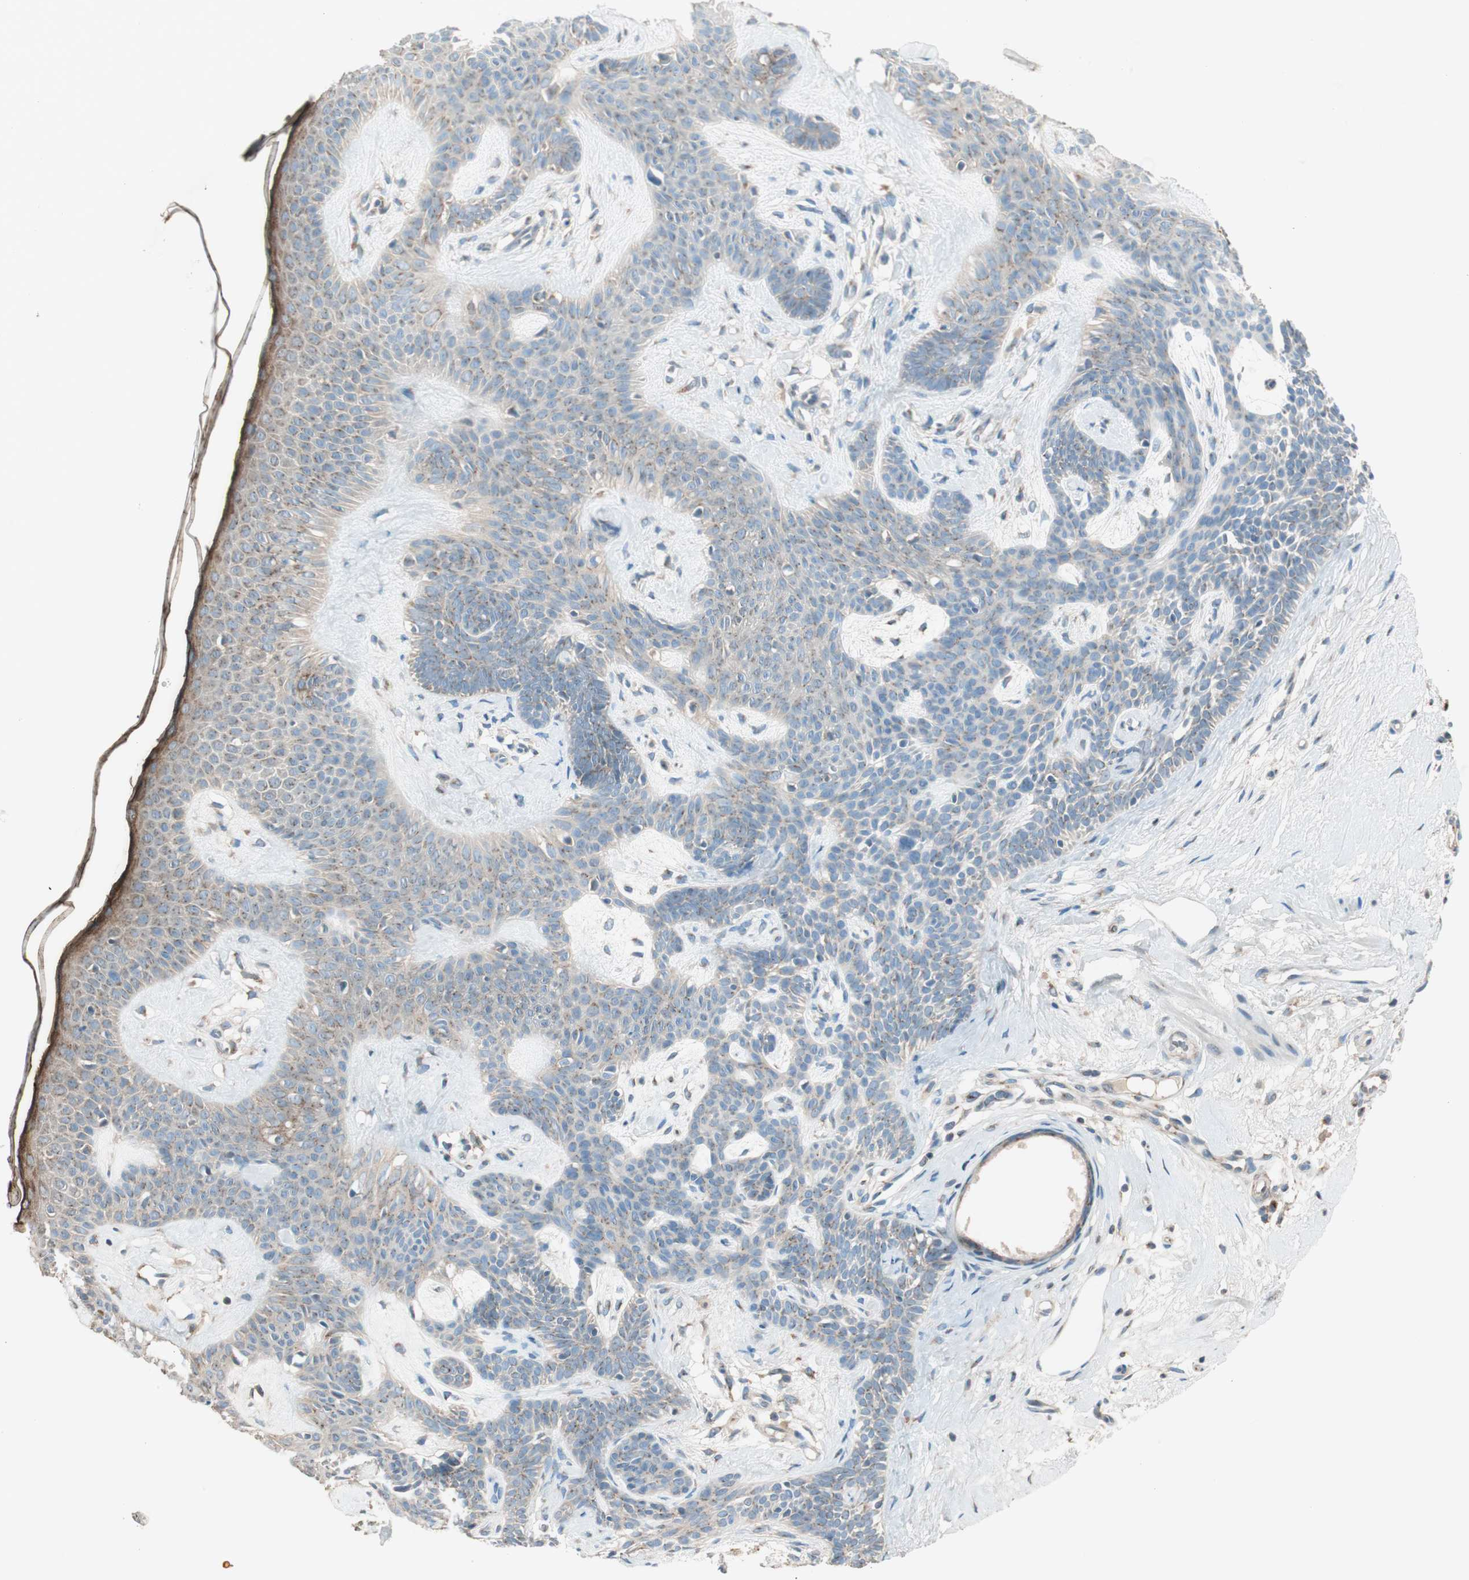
{"staining": {"intensity": "weak", "quantity": "25%-75%", "location": "cytoplasmic/membranous"}, "tissue": "skin cancer", "cell_type": "Tumor cells", "image_type": "cancer", "snomed": [{"axis": "morphology", "description": "Developmental malformation"}, {"axis": "morphology", "description": "Basal cell carcinoma"}, {"axis": "topography", "description": "Skin"}], "caption": "Protein positivity by IHC displays weak cytoplasmic/membranous positivity in about 25%-75% of tumor cells in basal cell carcinoma (skin). Immunohistochemistry stains the protein of interest in brown and the nuclei are stained blue.", "gene": "SEC16A", "patient": {"sex": "female", "age": 62}}